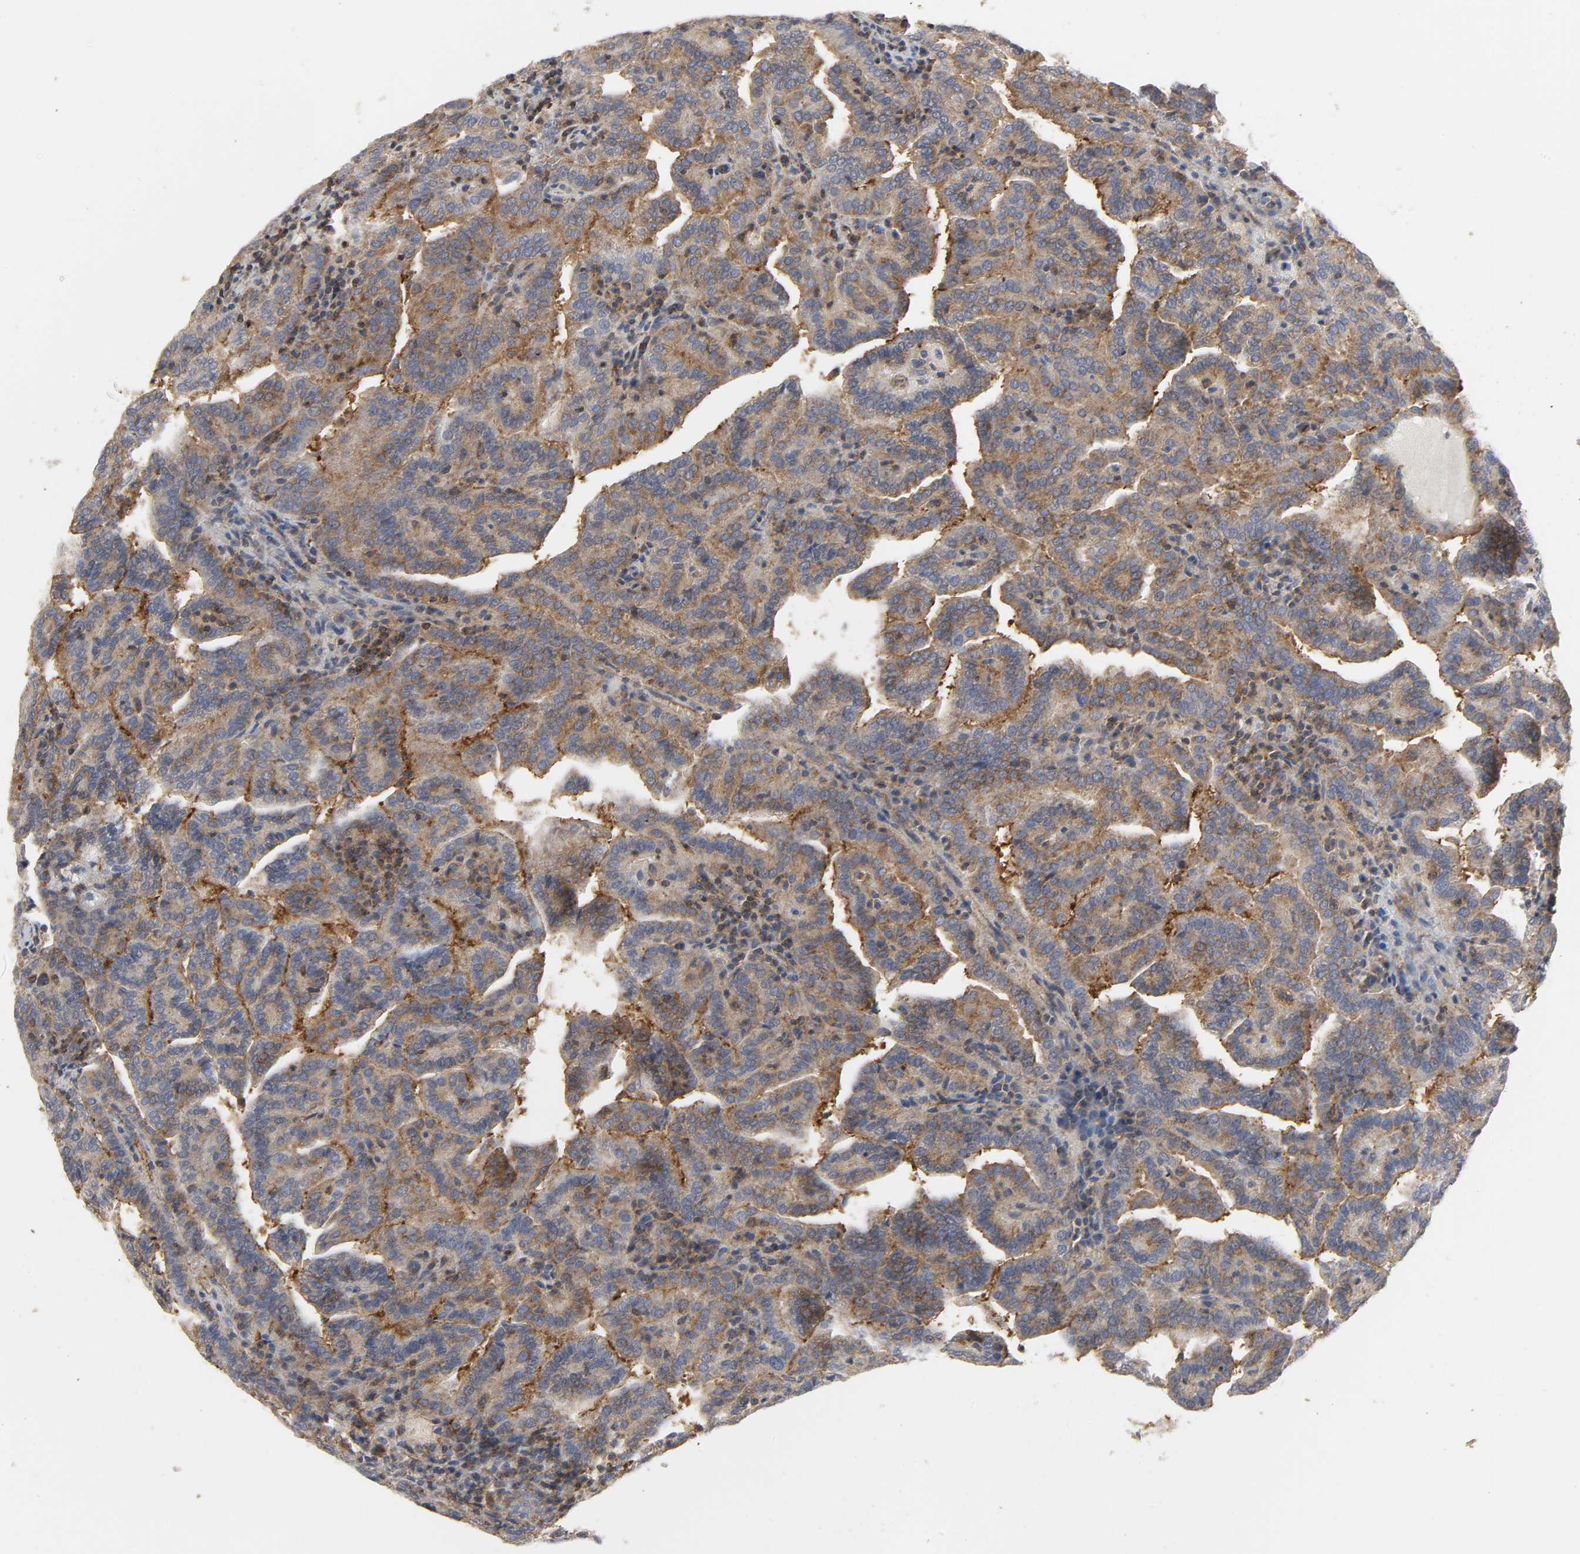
{"staining": {"intensity": "strong", "quantity": ">75%", "location": "cytoplasmic/membranous"}, "tissue": "renal cancer", "cell_type": "Tumor cells", "image_type": "cancer", "snomed": [{"axis": "morphology", "description": "Adenocarcinoma, NOS"}, {"axis": "topography", "description": "Kidney"}], "caption": "A high-resolution histopathology image shows immunohistochemistry staining of adenocarcinoma (renal), which demonstrates strong cytoplasmic/membranous staining in about >75% of tumor cells. The staining was performed using DAB to visualize the protein expression in brown, while the nuclei were stained in blue with hematoxylin (Magnification: 20x).", "gene": "SH3GLB1", "patient": {"sex": "male", "age": 61}}